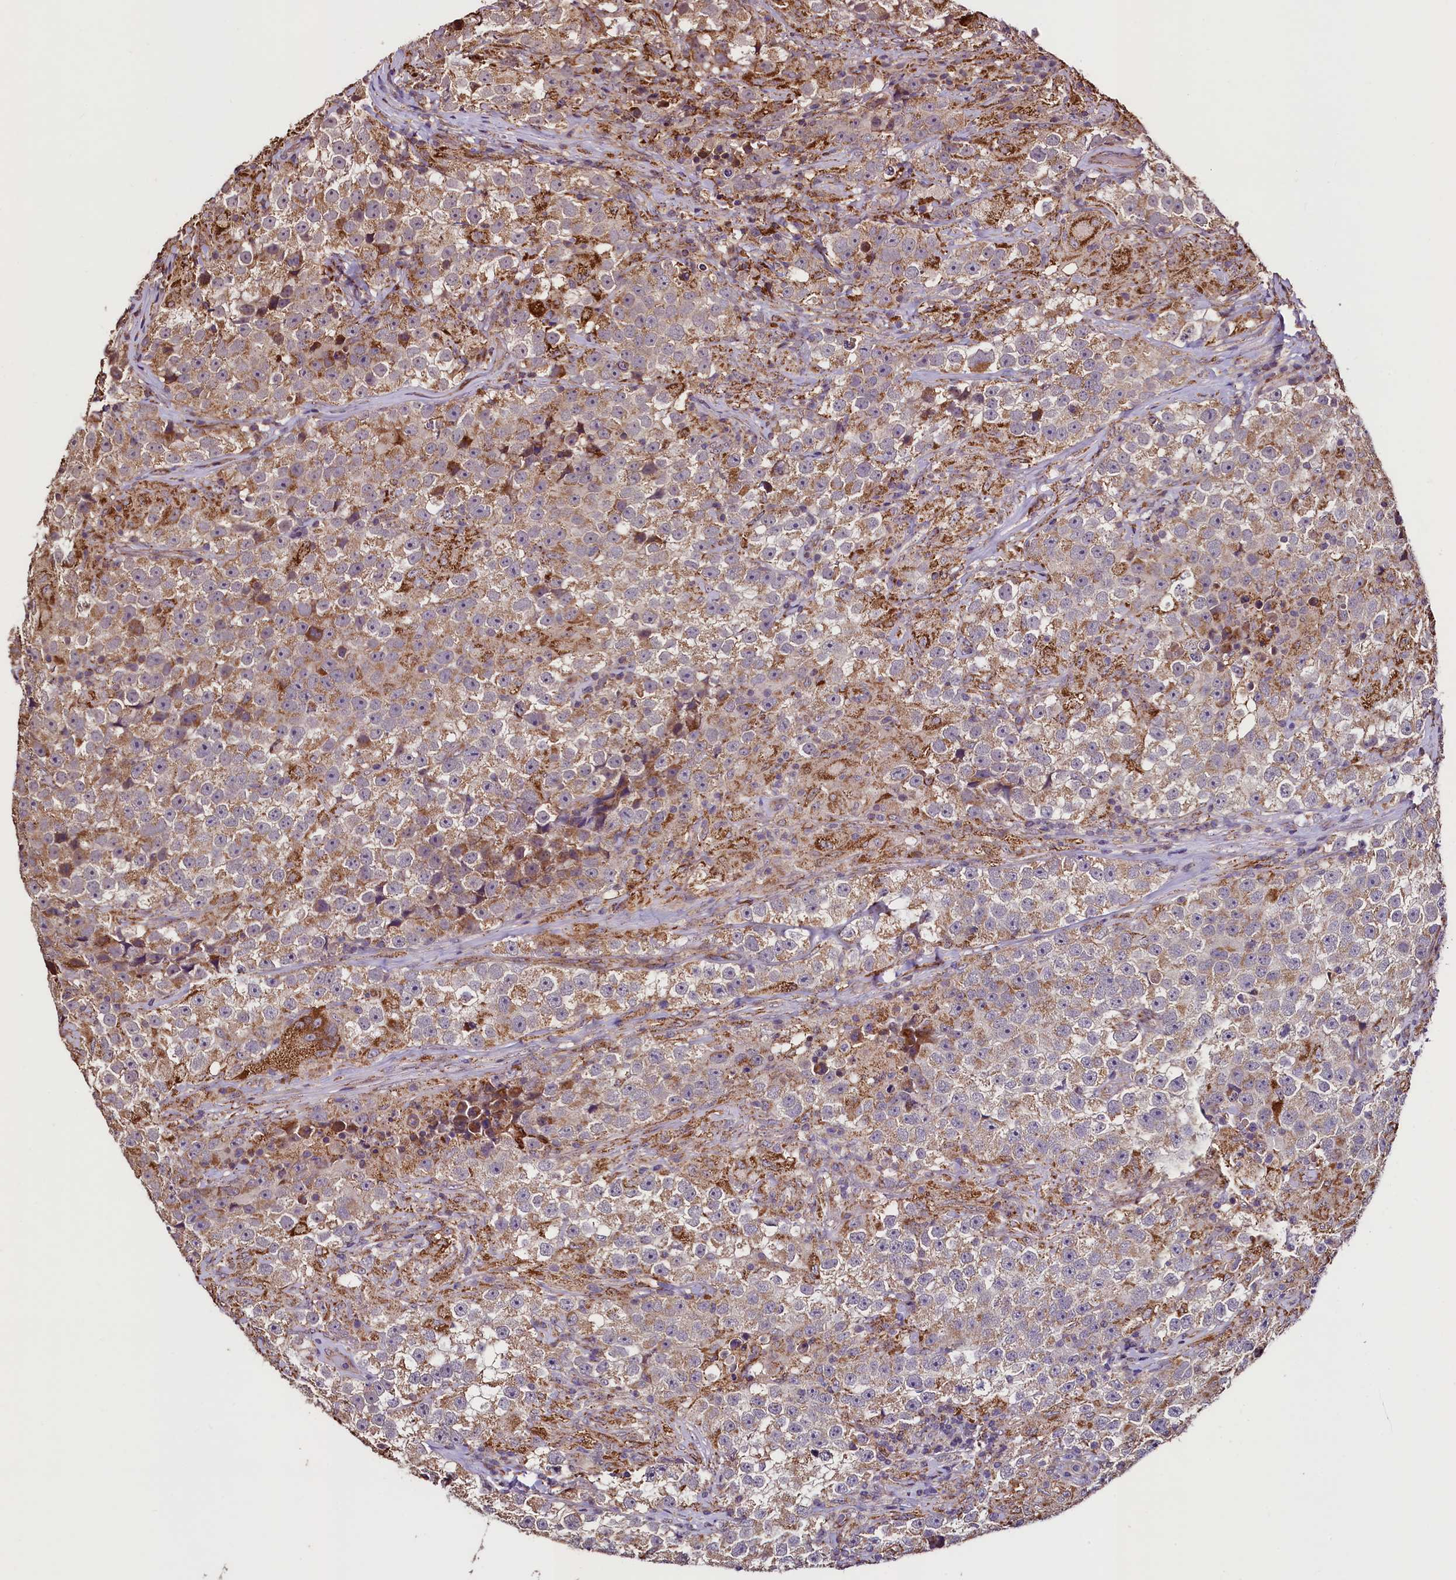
{"staining": {"intensity": "moderate", "quantity": ">75%", "location": "cytoplasmic/membranous"}, "tissue": "testis cancer", "cell_type": "Tumor cells", "image_type": "cancer", "snomed": [{"axis": "morphology", "description": "Seminoma, NOS"}, {"axis": "topography", "description": "Testis"}], "caption": "Immunohistochemical staining of human testis cancer (seminoma) reveals medium levels of moderate cytoplasmic/membranous protein staining in about >75% of tumor cells.", "gene": "RBFA", "patient": {"sex": "male", "age": 46}}